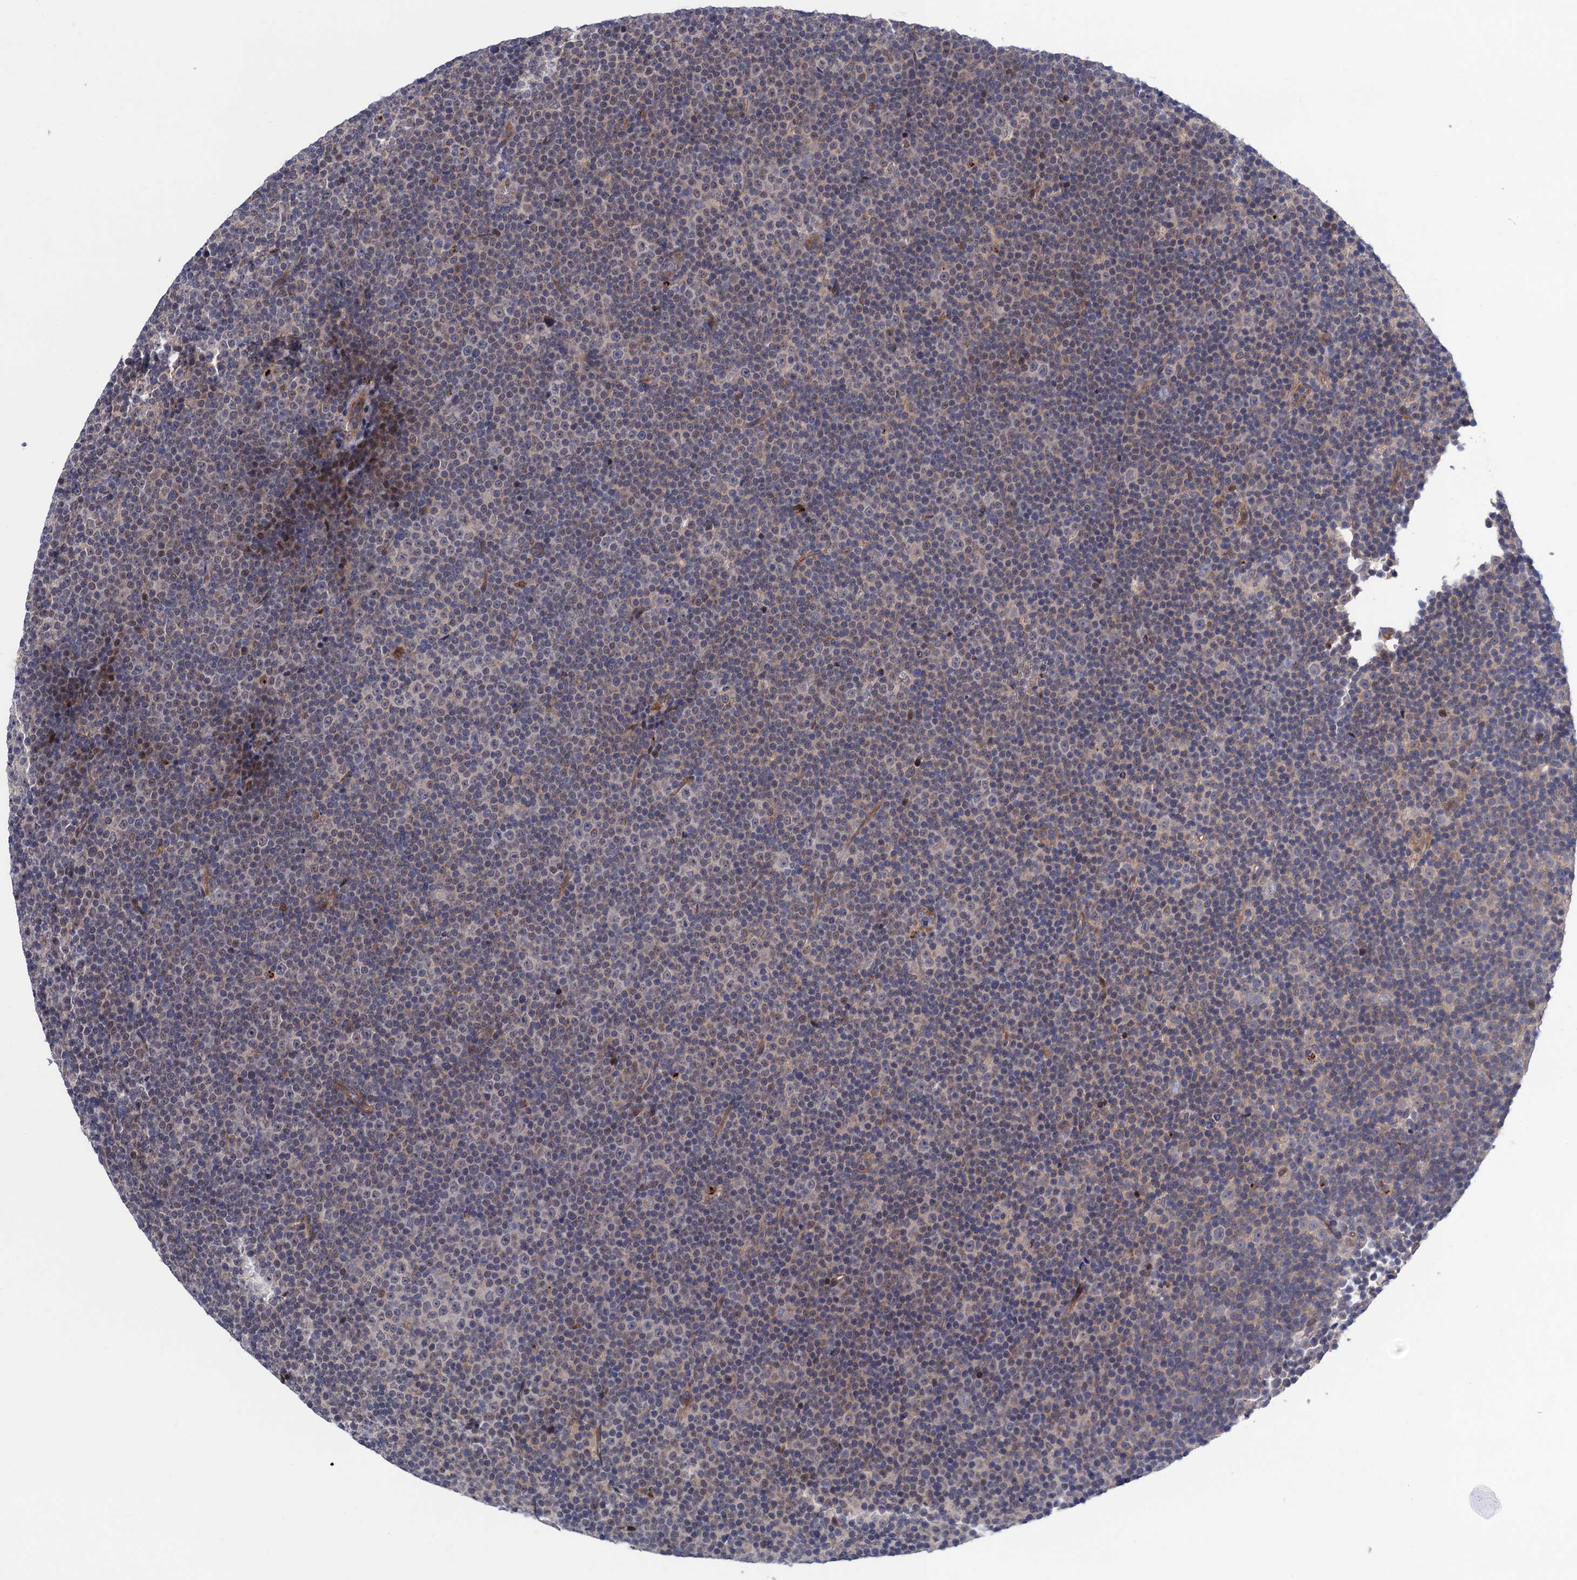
{"staining": {"intensity": "negative", "quantity": "none", "location": "none"}, "tissue": "lymphoma", "cell_type": "Tumor cells", "image_type": "cancer", "snomed": [{"axis": "morphology", "description": "Malignant lymphoma, non-Hodgkin's type, Low grade"}, {"axis": "topography", "description": "Lymph node"}], "caption": "The image demonstrates no staining of tumor cells in malignant lymphoma, non-Hodgkin's type (low-grade).", "gene": "NEK8", "patient": {"sex": "female", "age": 67}}